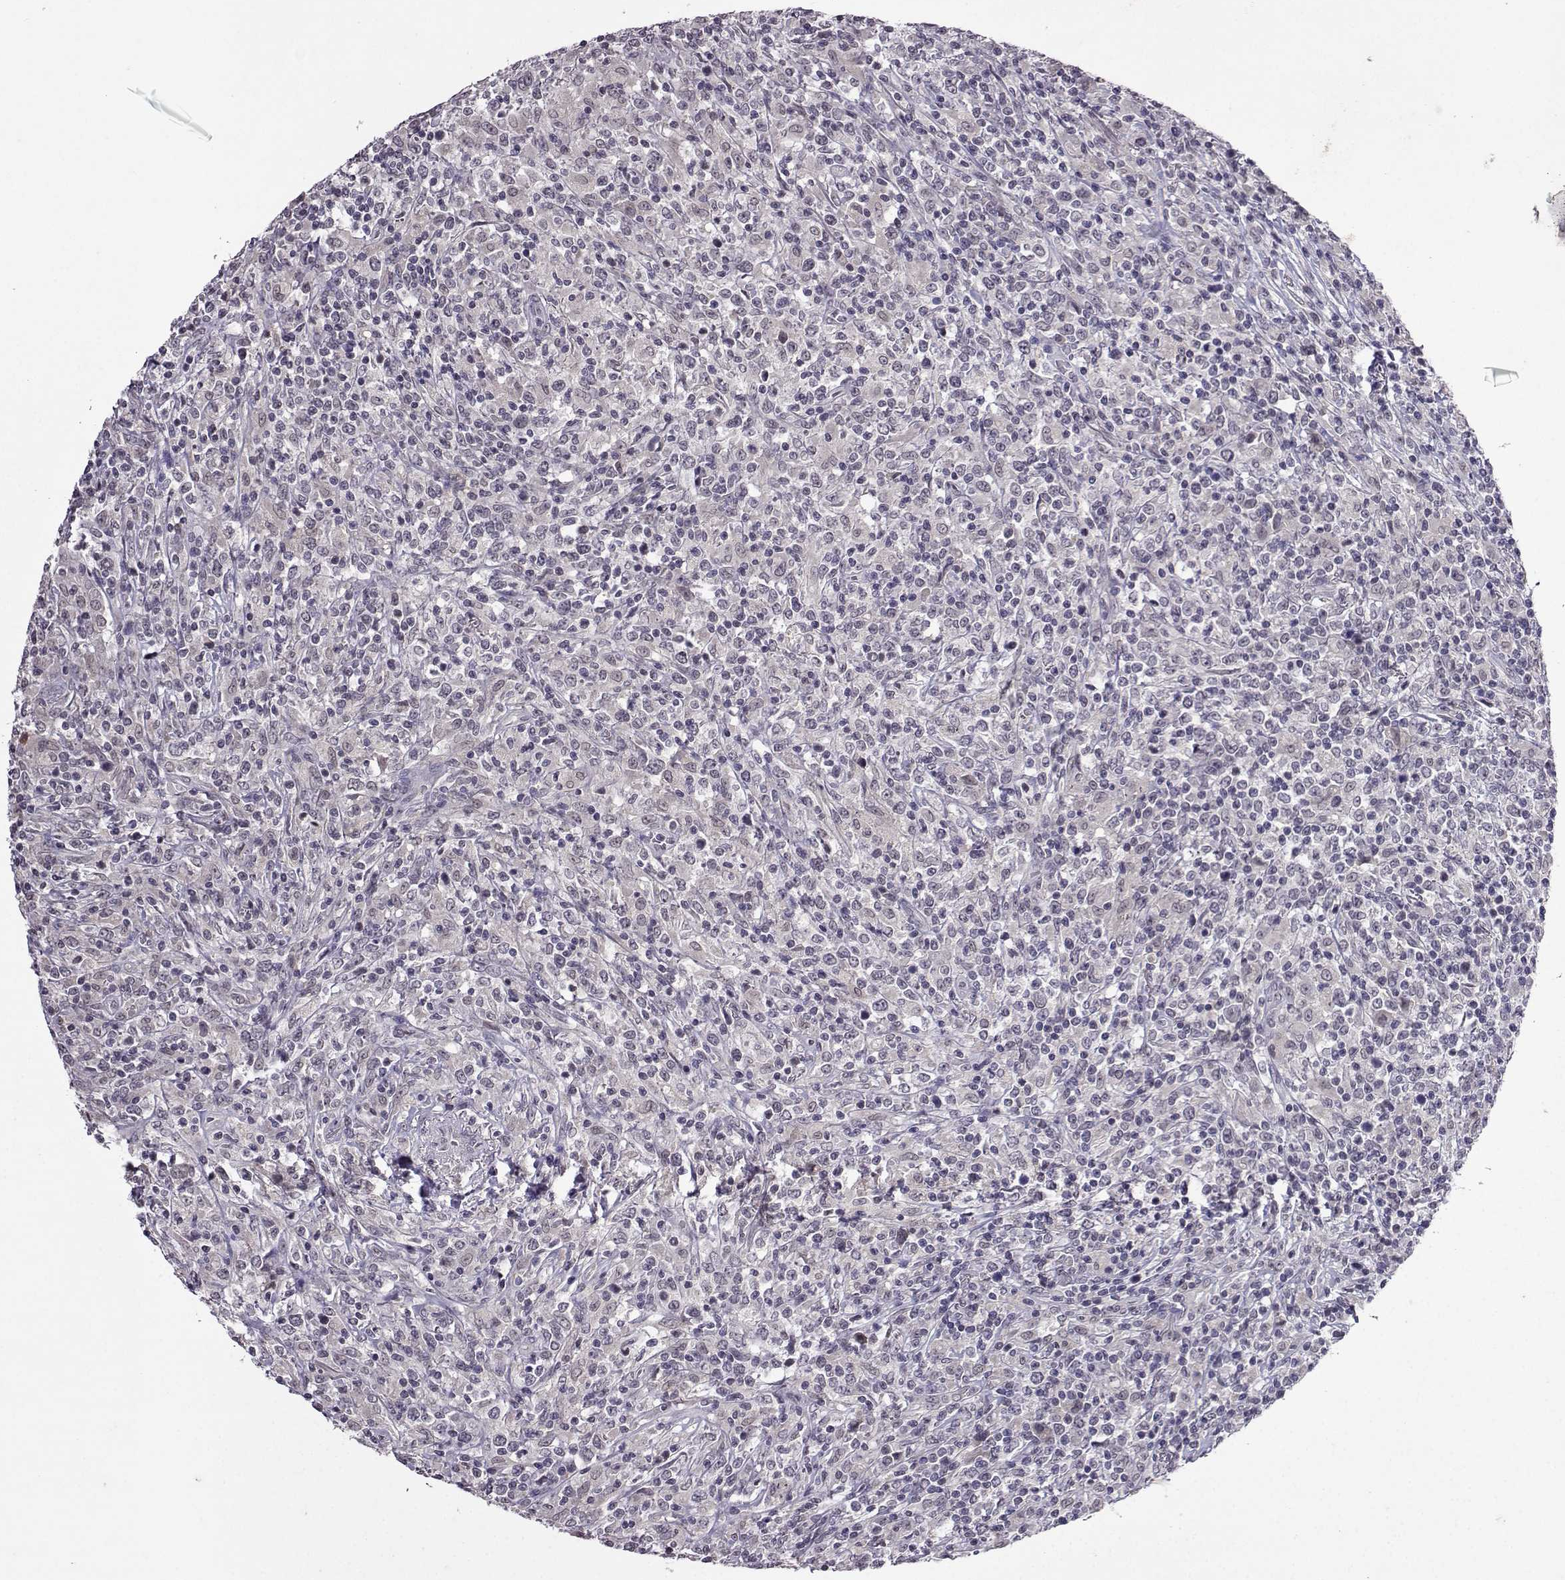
{"staining": {"intensity": "negative", "quantity": "none", "location": "none"}, "tissue": "lymphoma", "cell_type": "Tumor cells", "image_type": "cancer", "snomed": [{"axis": "morphology", "description": "Malignant lymphoma, non-Hodgkin's type, High grade"}, {"axis": "topography", "description": "Lung"}], "caption": "High power microscopy image of an immunohistochemistry micrograph of malignant lymphoma, non-Hodgkin's type (high-grade), revealing no significant expression in tumor cells. Brightfield microscopy of immunohistochemistry (IHC) stained with DAB (3,3'-diaminobenzidine) (brown) and hematoxylin (blue), captured at high magnification.", "gene": "CCL28", "patient": {"sex": "male", "age": 79}}